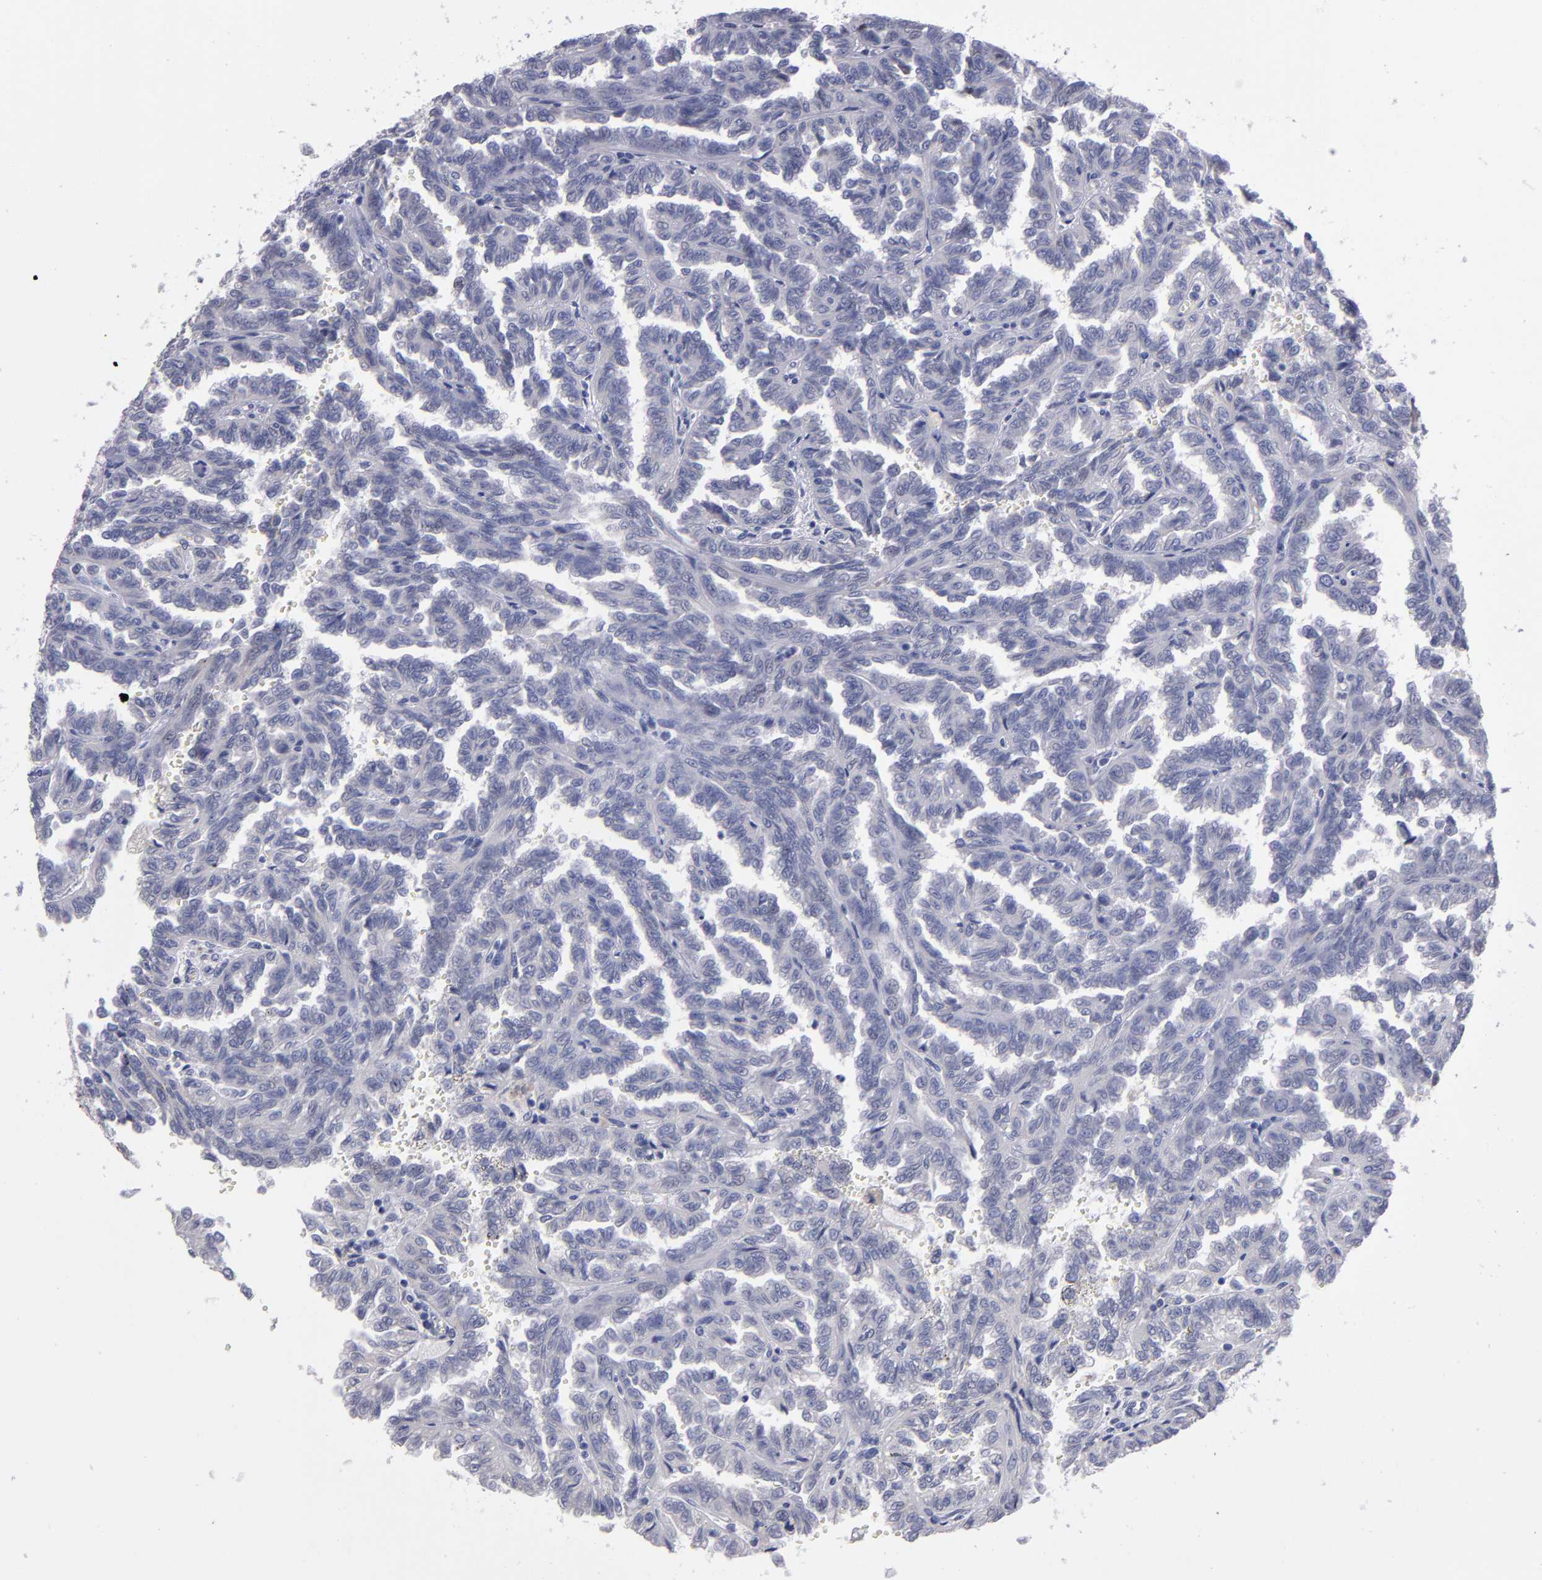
{"staining": {"intensity": "negative", "quantity": "none", "location": "none"}, "tissue": "renal cancer", "cell_type": "Tumor cells", "image_type": "cancer", "snomed": [{"axis": "morphology", "description": "Inflammation, NOS"}, {"axis": "morphology", "description": "Adenocarcinoma, NOS"}, {"axis": "topography", "description": "Kidney"}], "caption": "Renal cancer (adenocarcinoma) was stained to show a protein in brown. There is no significant expression in tumor cells.", "gene": "CDH3", "patient": {"sex": "male", "age": 68}}